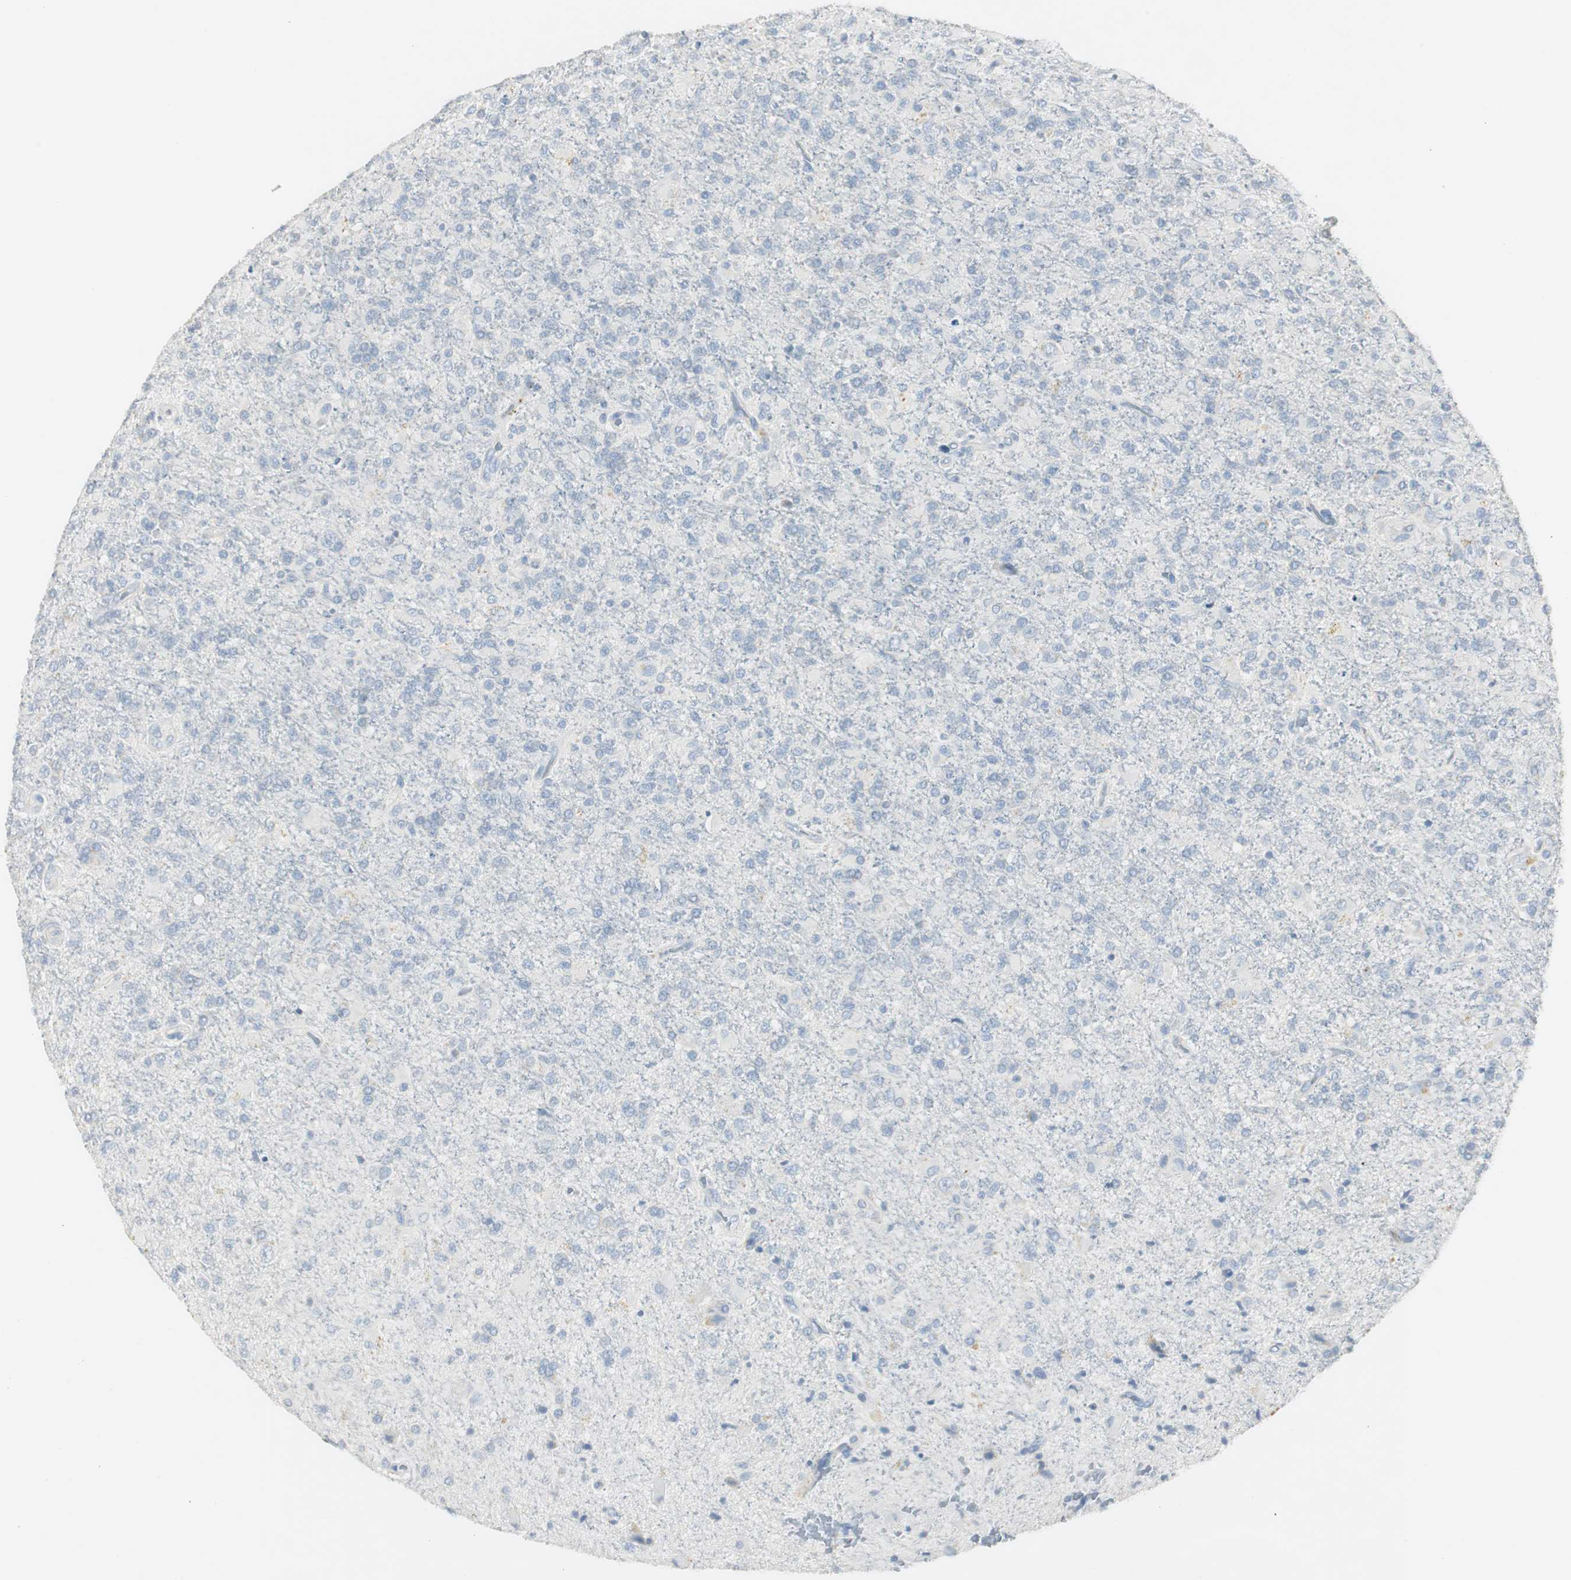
{"staining": {"intensity": "negative", "quantity": "none", "location": "none"}, "tissue": "glioma", "cell_type": "Tumor cells", "image_type": "cancer", "snomed": [{"axis": "morphology", "description": "Glioma, malignant, High grade"}, {"axis": "topography", "description": "Brain"}], "caption": "Tumor cells are negative for protein expression in human glioma. The staining was performed using DAB (3,3'-diaminobenzidine) to visualize the protein expression in brown, while the nuclei were stained in blue with hematoxylin (Magnification: 20x).", "gene": "LRP2", "patient": {"sex": "male", "age": 71}}